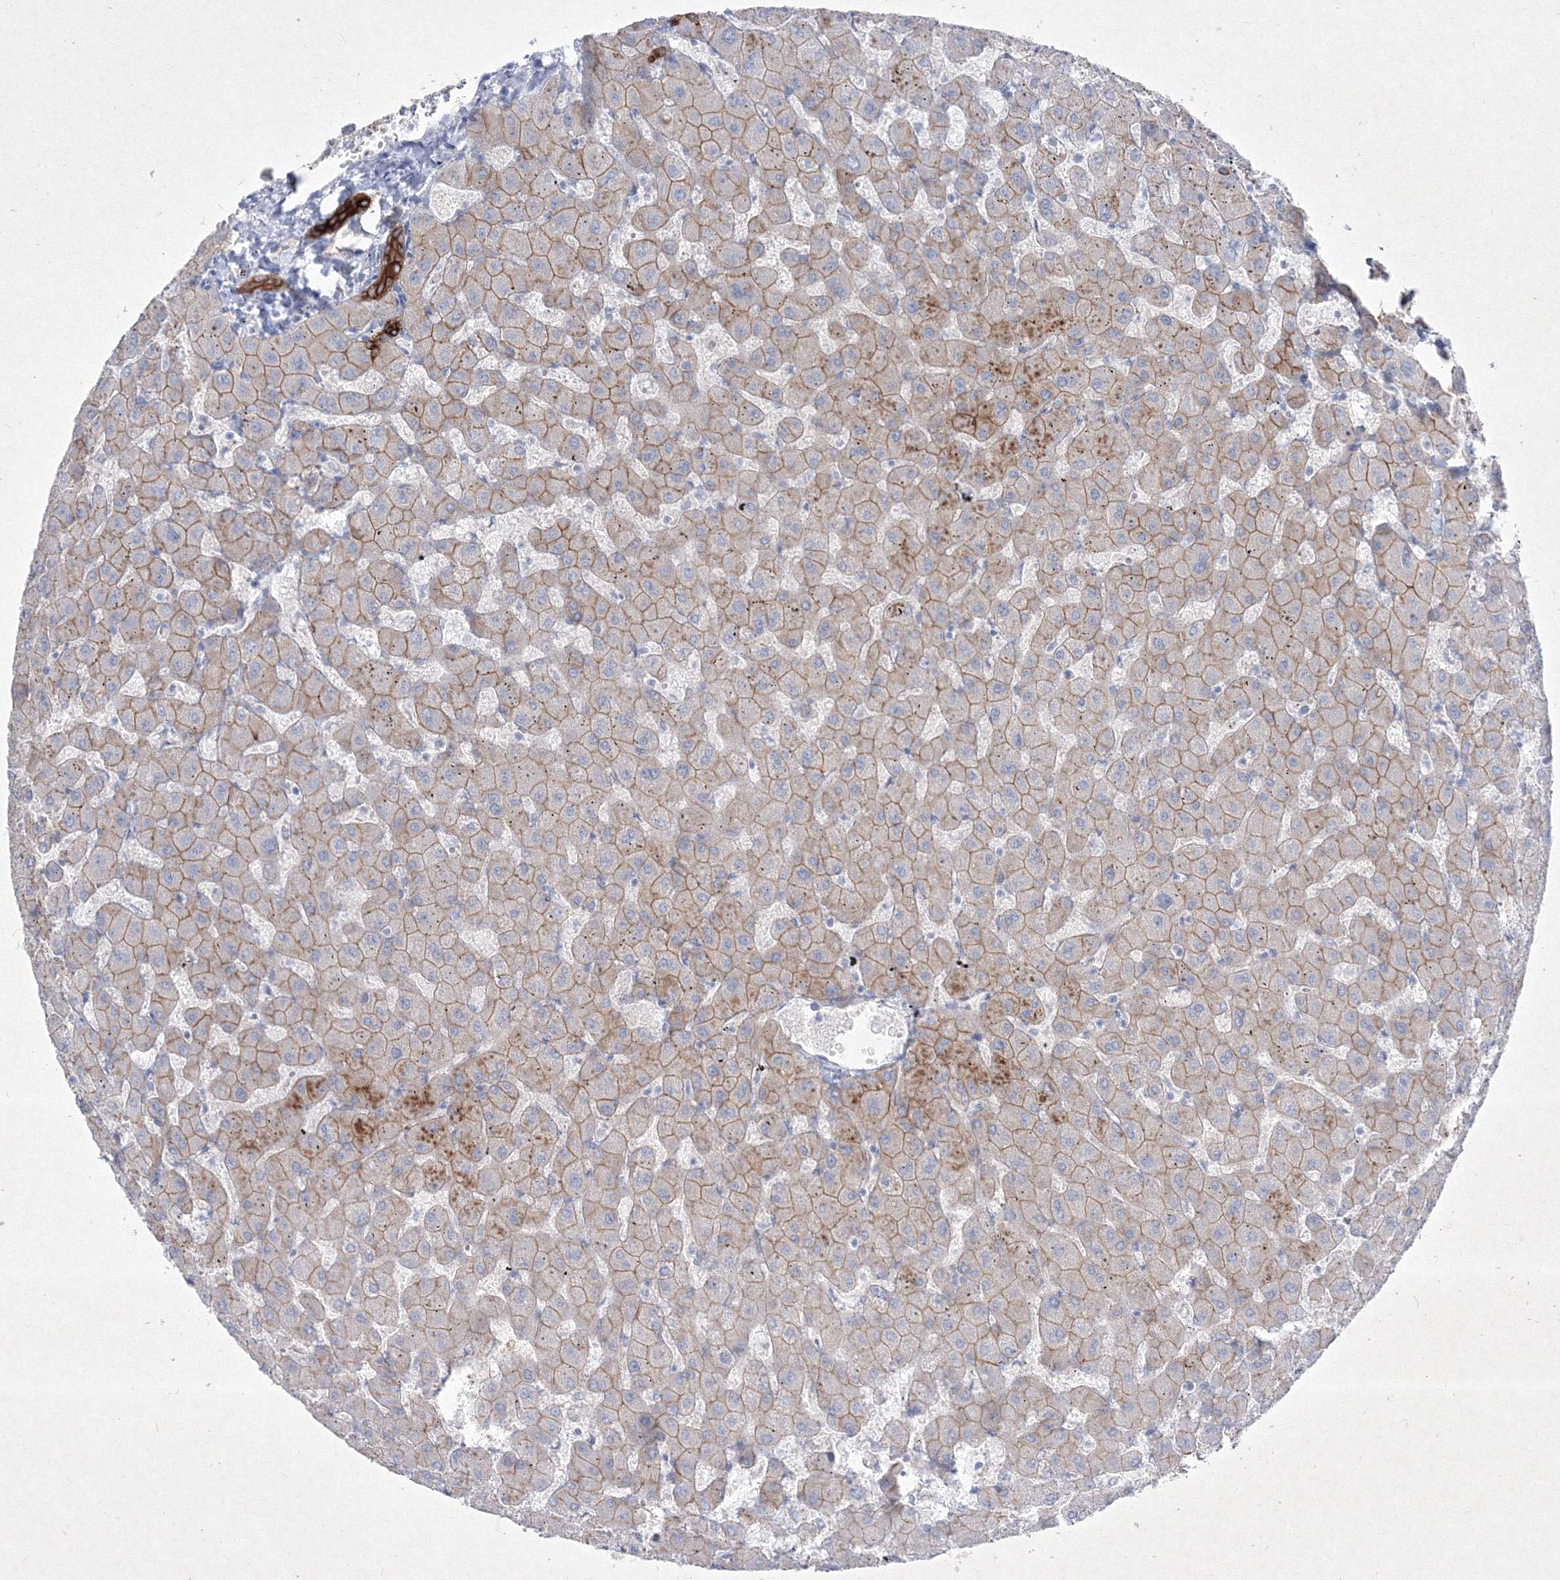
{"staining": {"intensity": "strong", "quantity": ">75%", "location": "cytoplasmic/membranous"}, "tissue": "liver", "cell_type": "Cholangiocytes", "image_type": "normal", "snomed": [{"axis": "morphology", "description": "Normal tissue, NOS"}, {"axis": "topography", "description": "Liver"}], "caption": "High-power microscopy captured an immunohistochemistry (IHC) micrograph of unremarkable liver, revealing strong cytoplasmic/membranous positivity in approximately >75% of cholangiocytes. The staining was performed using DAB (3,3'-diaminobenzidine) to visualize the protein expression in brown, while the nuclei were stained in blue with hematoxylin (Magnification: 20x).", "gene": "TMEM139", "patient": {"sex": "female", "age": 63}}